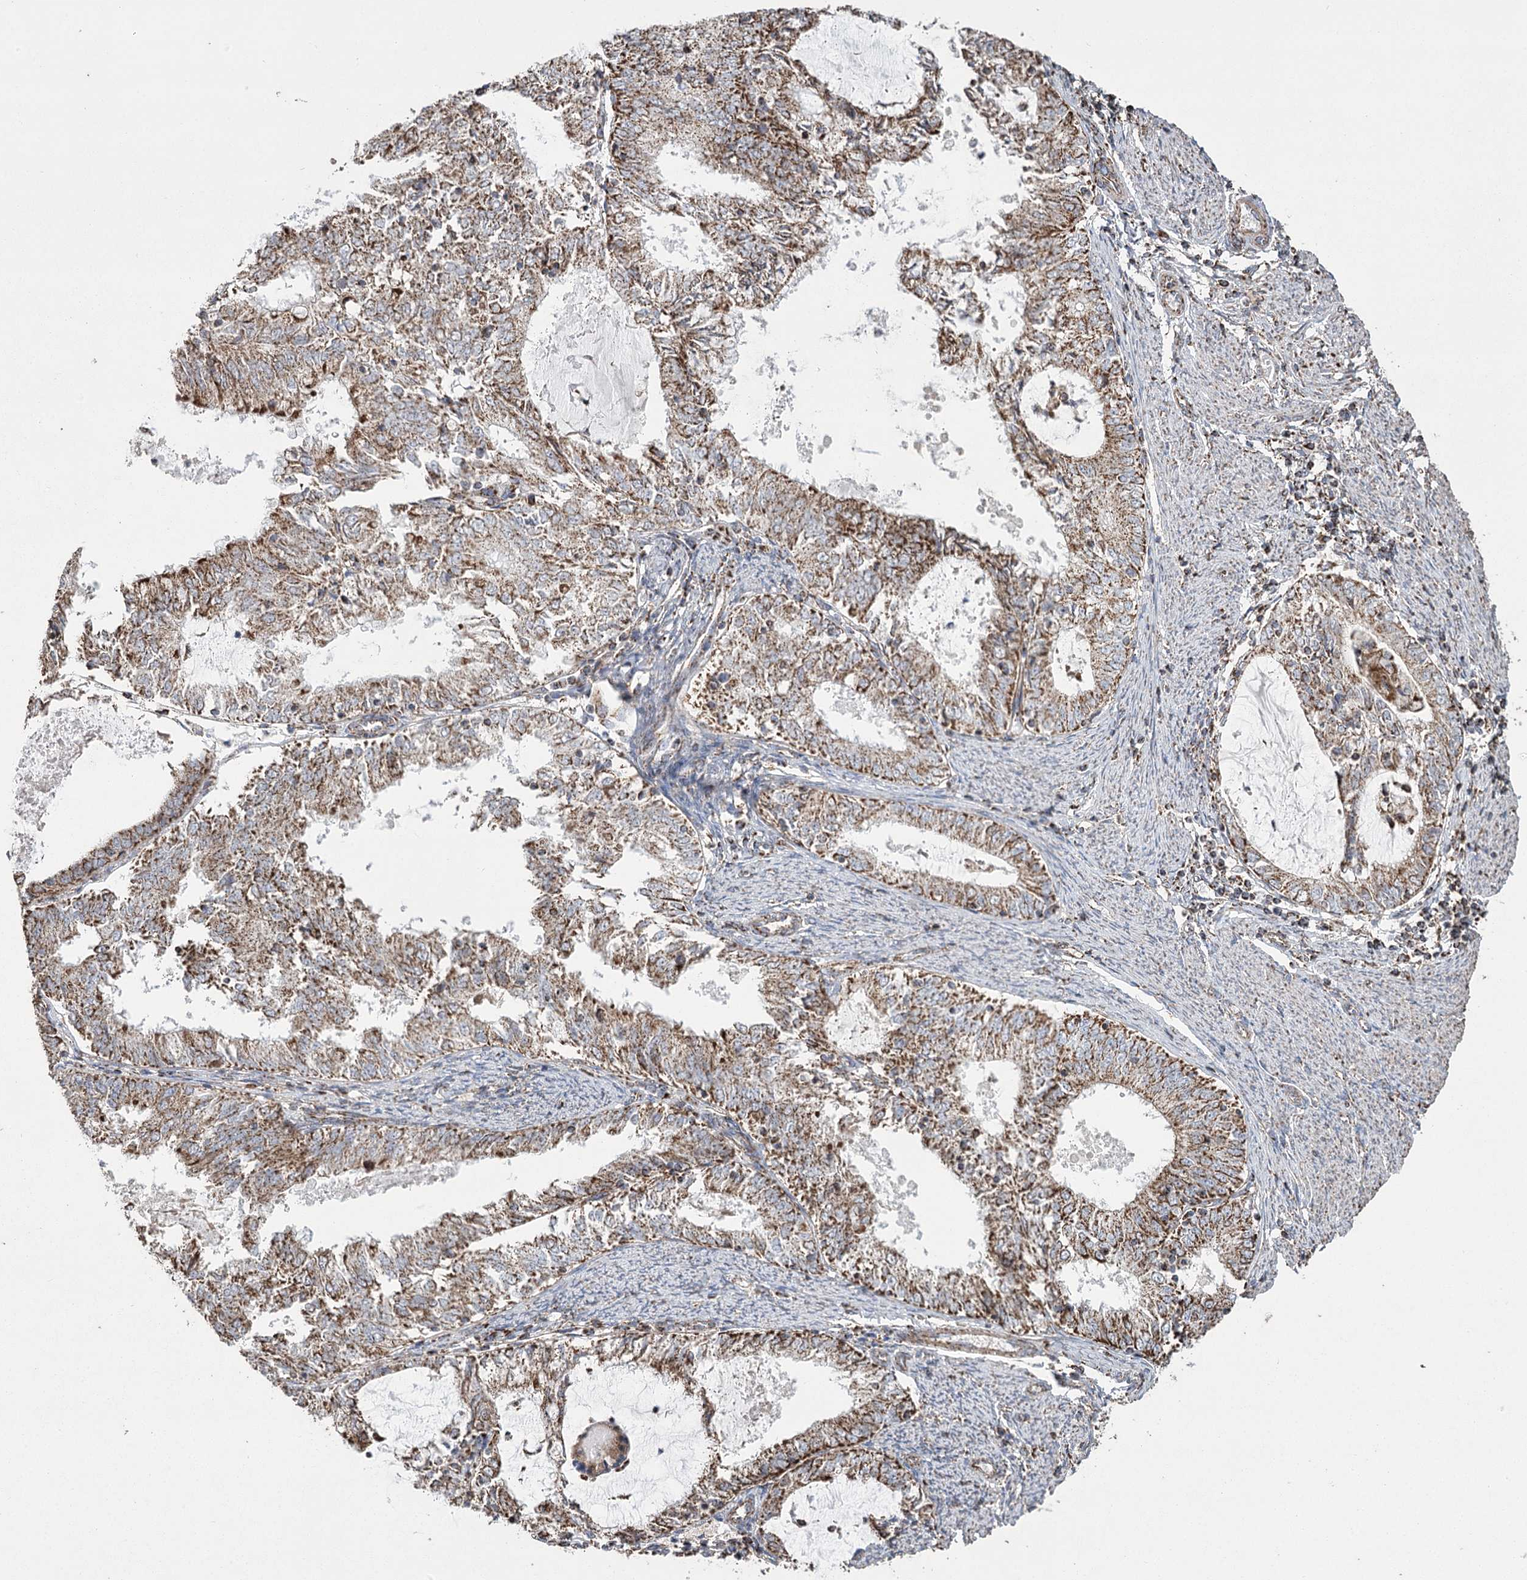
{"staining": {"intensity": "moderate", "quantity": ">75%", "location": "cytoplasmic/membranous"}, "tissue": "endometrial cancer", "cell_type": "Tumor cells", "image_type": "cancer", "snomed": [{"axis": "morphology", "description": "Adenocarcinoma, NOS"}, {"axis": "topography", "description": "Endometrium"}], "caption": "This is an image of immunohistochemistry (IHC) staining of endometrial adenocarcinoma, which shows moderate positivity in the cytoplasmic/membranous of tumor cells.", "gene": "RANBP3L", "patient": {"sex": "female", "age": 57}}